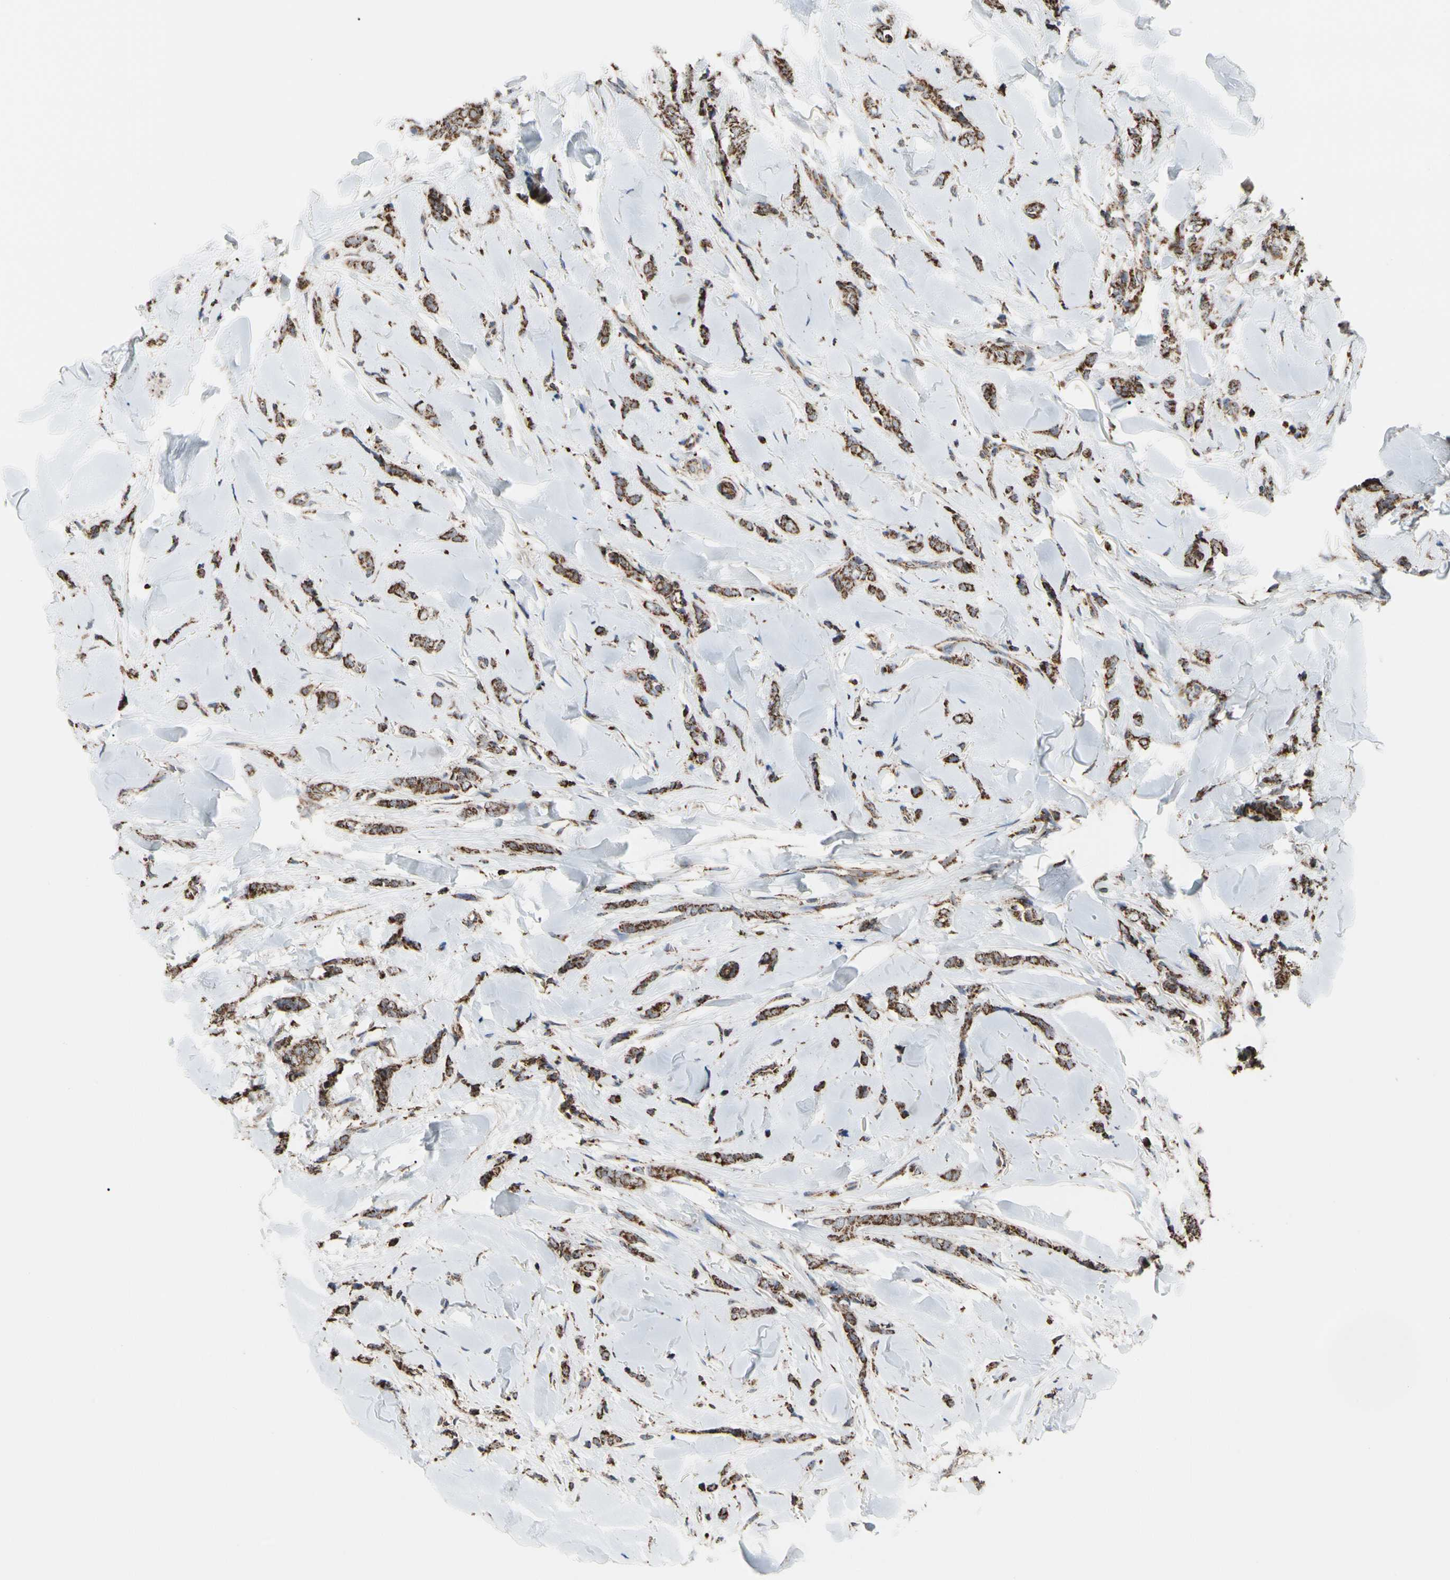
{"staining": {"intensity": "strong", "quantity": ">75%", "location": "cytoplasmic/membranous"}, "tissue": "breast cancer", "cell_type": "Tumor cells", "image_type": "cancer", "snomed": [{"axis": "morphology", "description": "Lobular carcinoma"}, {"axis": "topography", "description": "Skin"}, {"axis": "topography", "description": "Breast"}], "caption": "Immunohistochemical staining of breast lobular carcinoma displays high levels of strong cytoplasmic/membranous protein positivity in approximately >75% of tumor cells.", "gene": "FAM110B", "patient": {"sex": "female", "age": 46}}